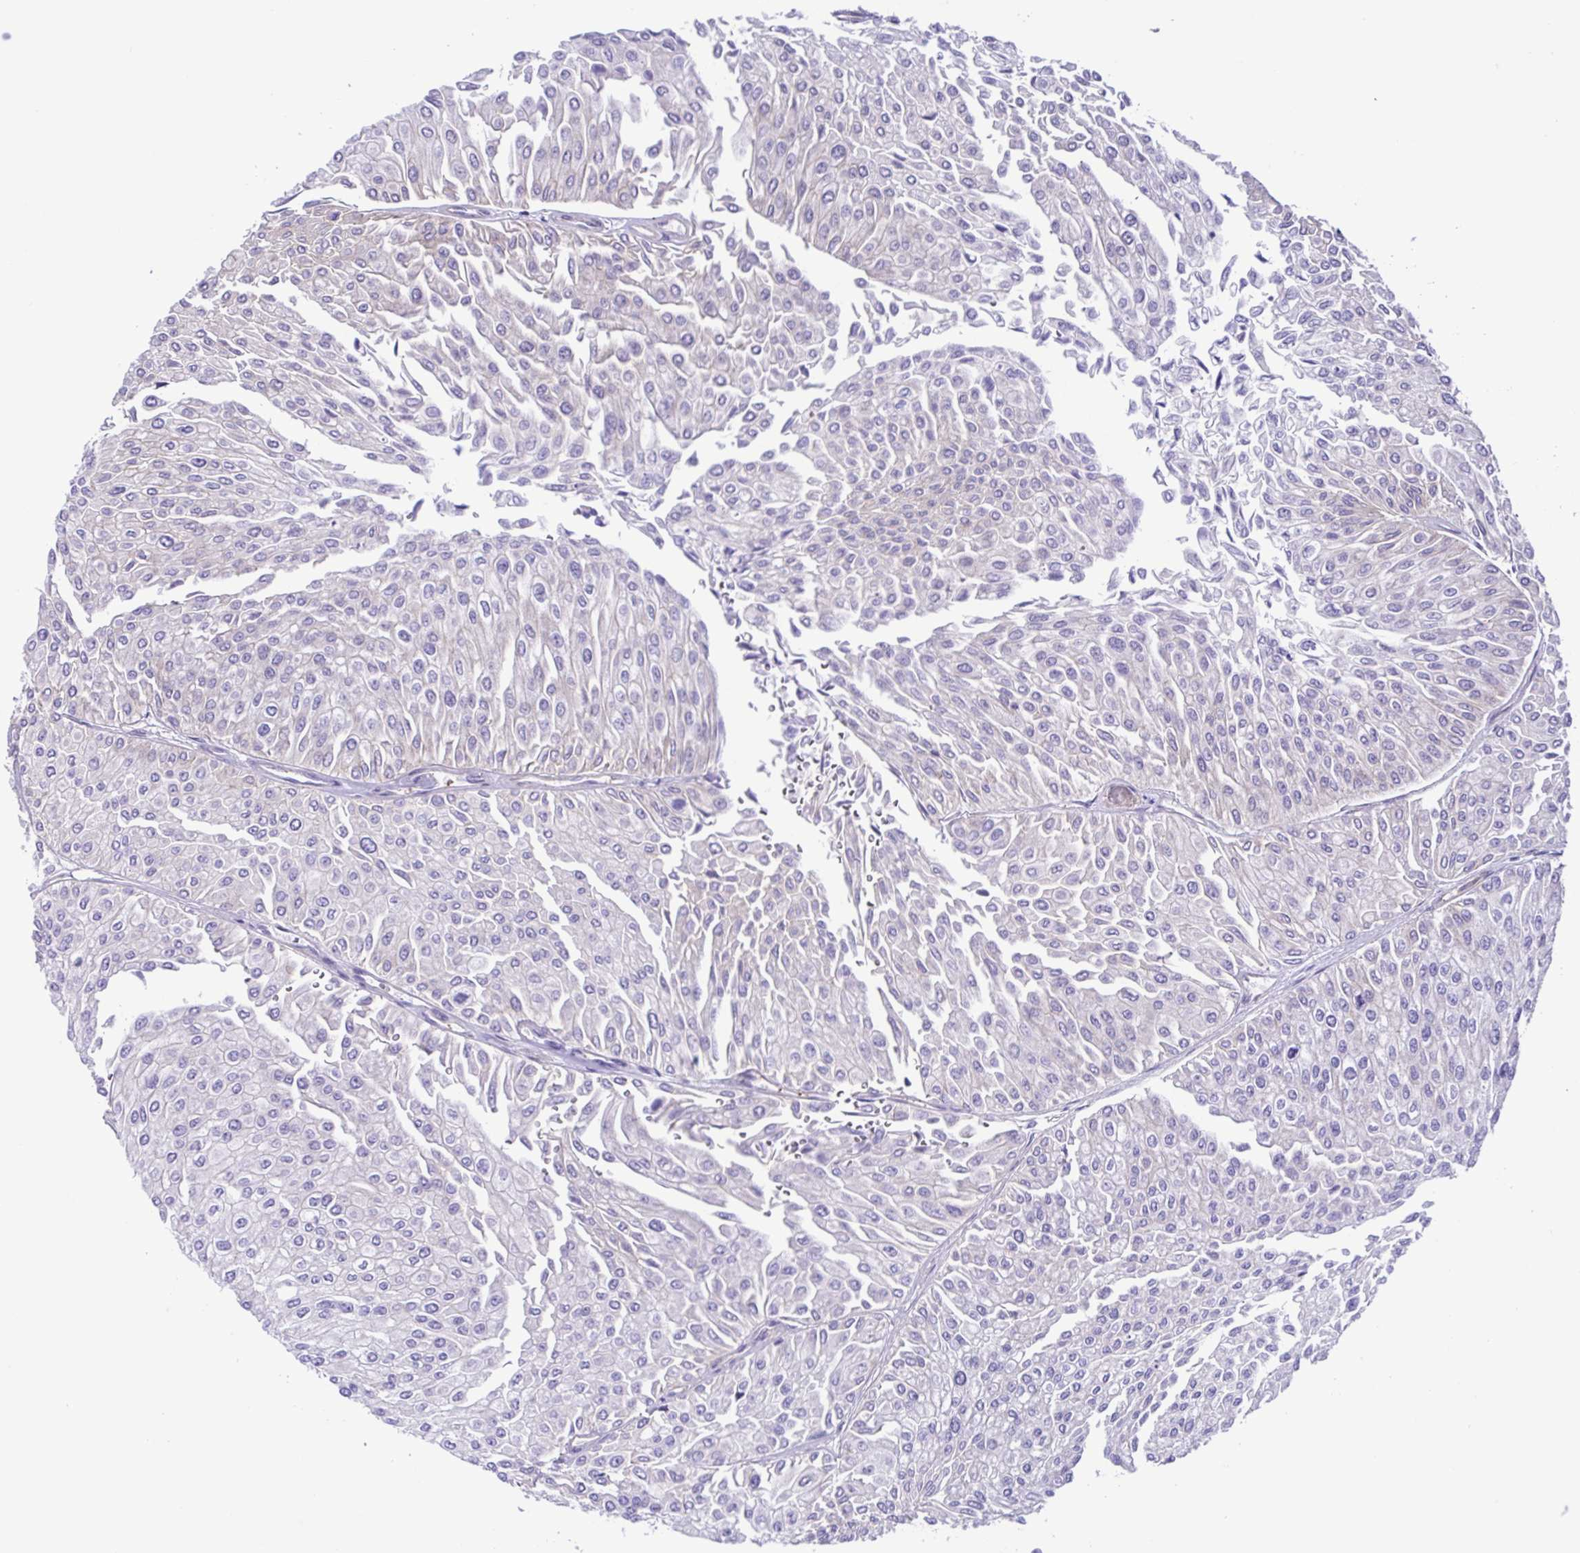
{"staining": {"intensity": "negative", "quantity": "none", "location": "none"}, "tissue": "urothelial cancer", "cell_type": "Tumor cells", "image_type": "cancer", "snomed": [{"axis": "morphology", "description": "Urothelial carcinoma, NOS"}, {"axis": "topography", "description": "Urinary bladder"}], "caption": "Tumor cells show no significant protein expression in urothelial cancer.", "gene": "CYP11B1", "patient": {"sex": "male", "age": 67}}